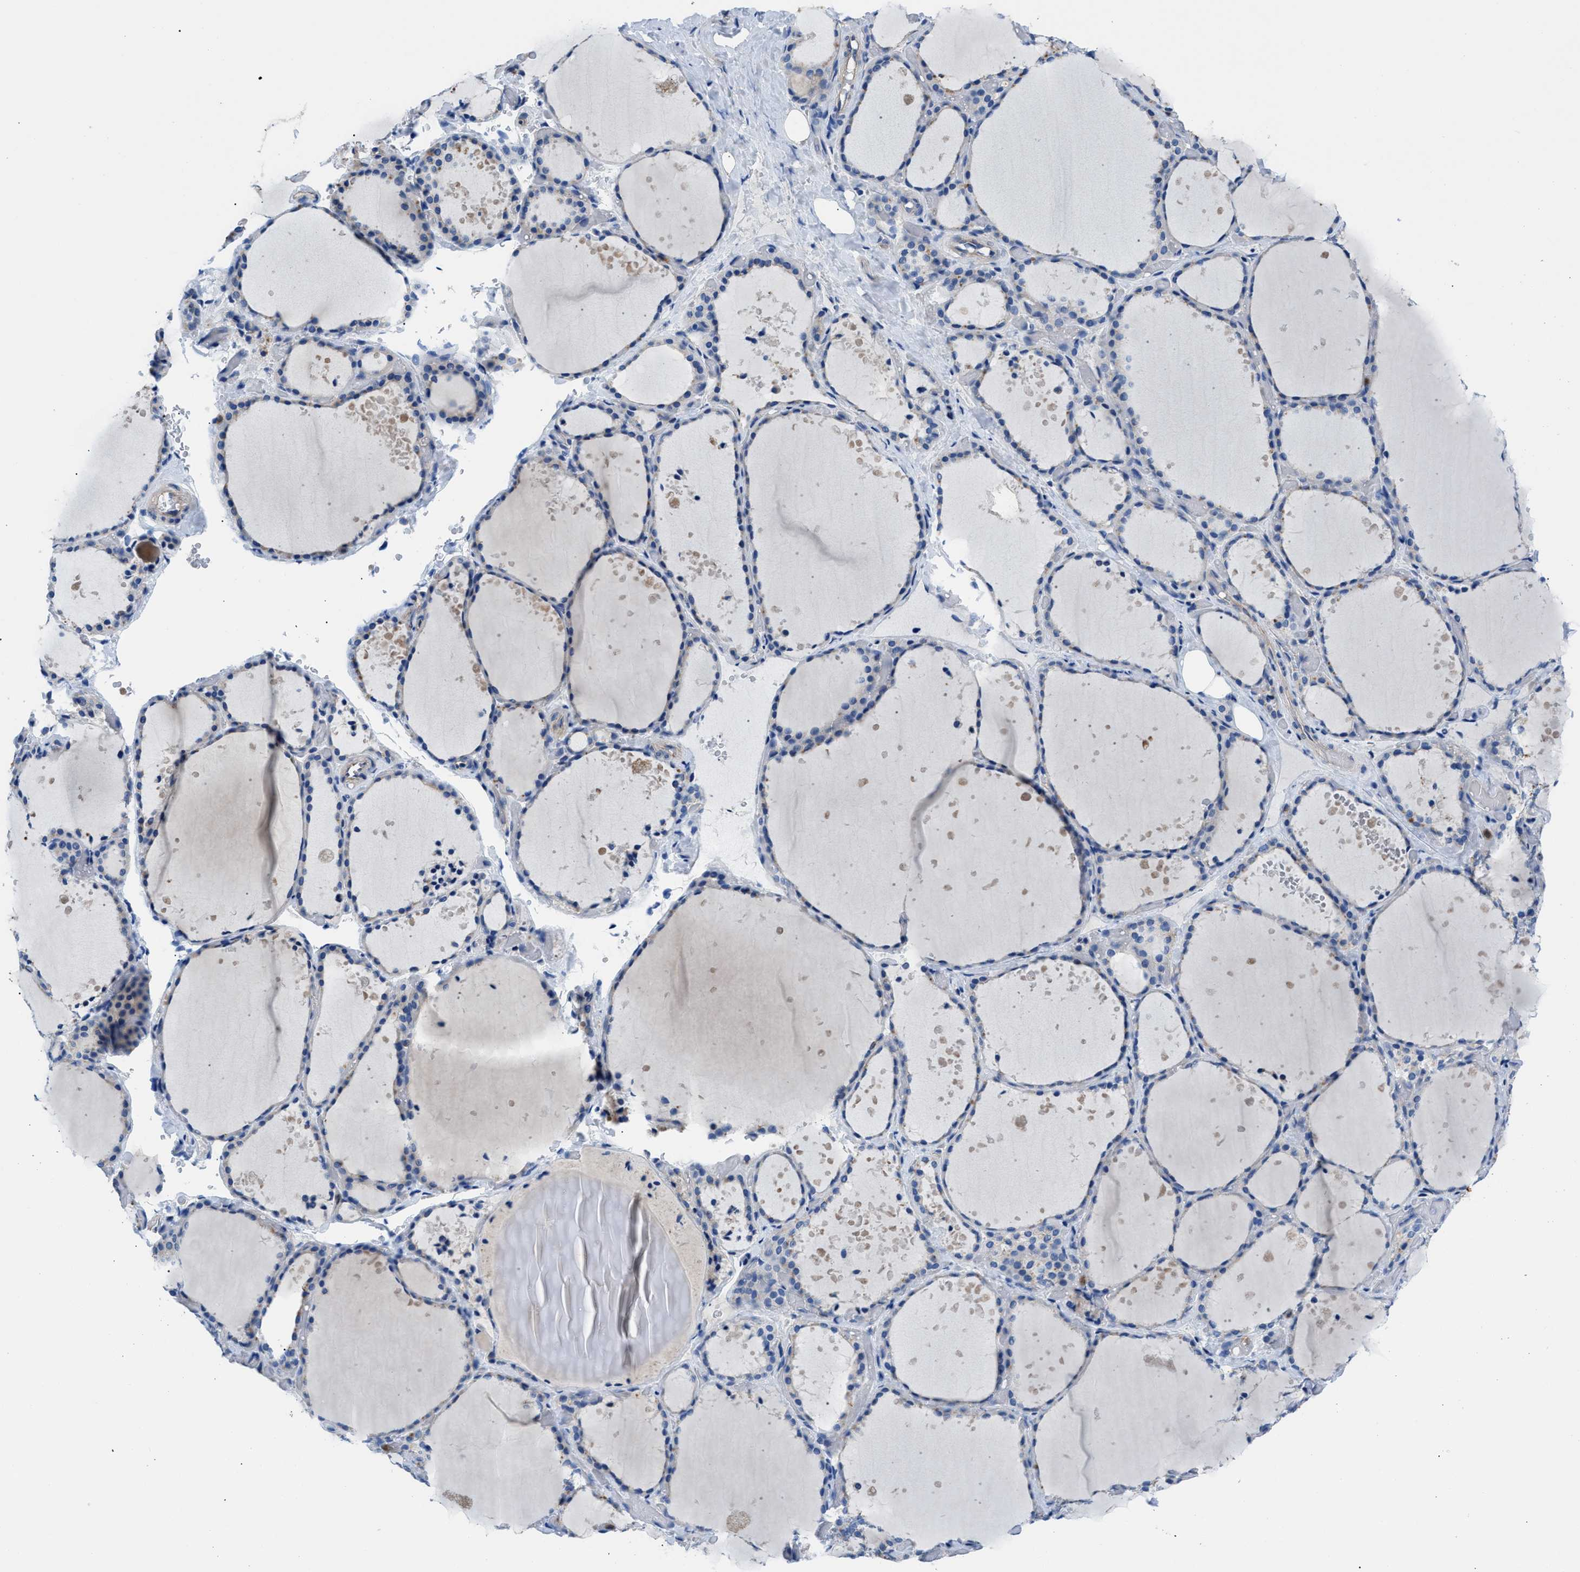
{"staining": {"intensity": "negative", "quantity": "none", "location": "none"}, "tissue": "thyroid gland", "cell_type": "Glandular cells", "image_type": "normal", "snomed": [{"axis": "morphology", "description": "Normal tissue, NOS"}, {"axis": "topography", "description": "Thyroid gland"}], "caption": "Glandular cells show no significant positivity in unremarkable thyroid gland. (Brightfield microscopy of DAB immunohistochemistry (IHC) at high magnification).", "gene": "ITPR1", "patient": {"sex": "female", "age": 44}}